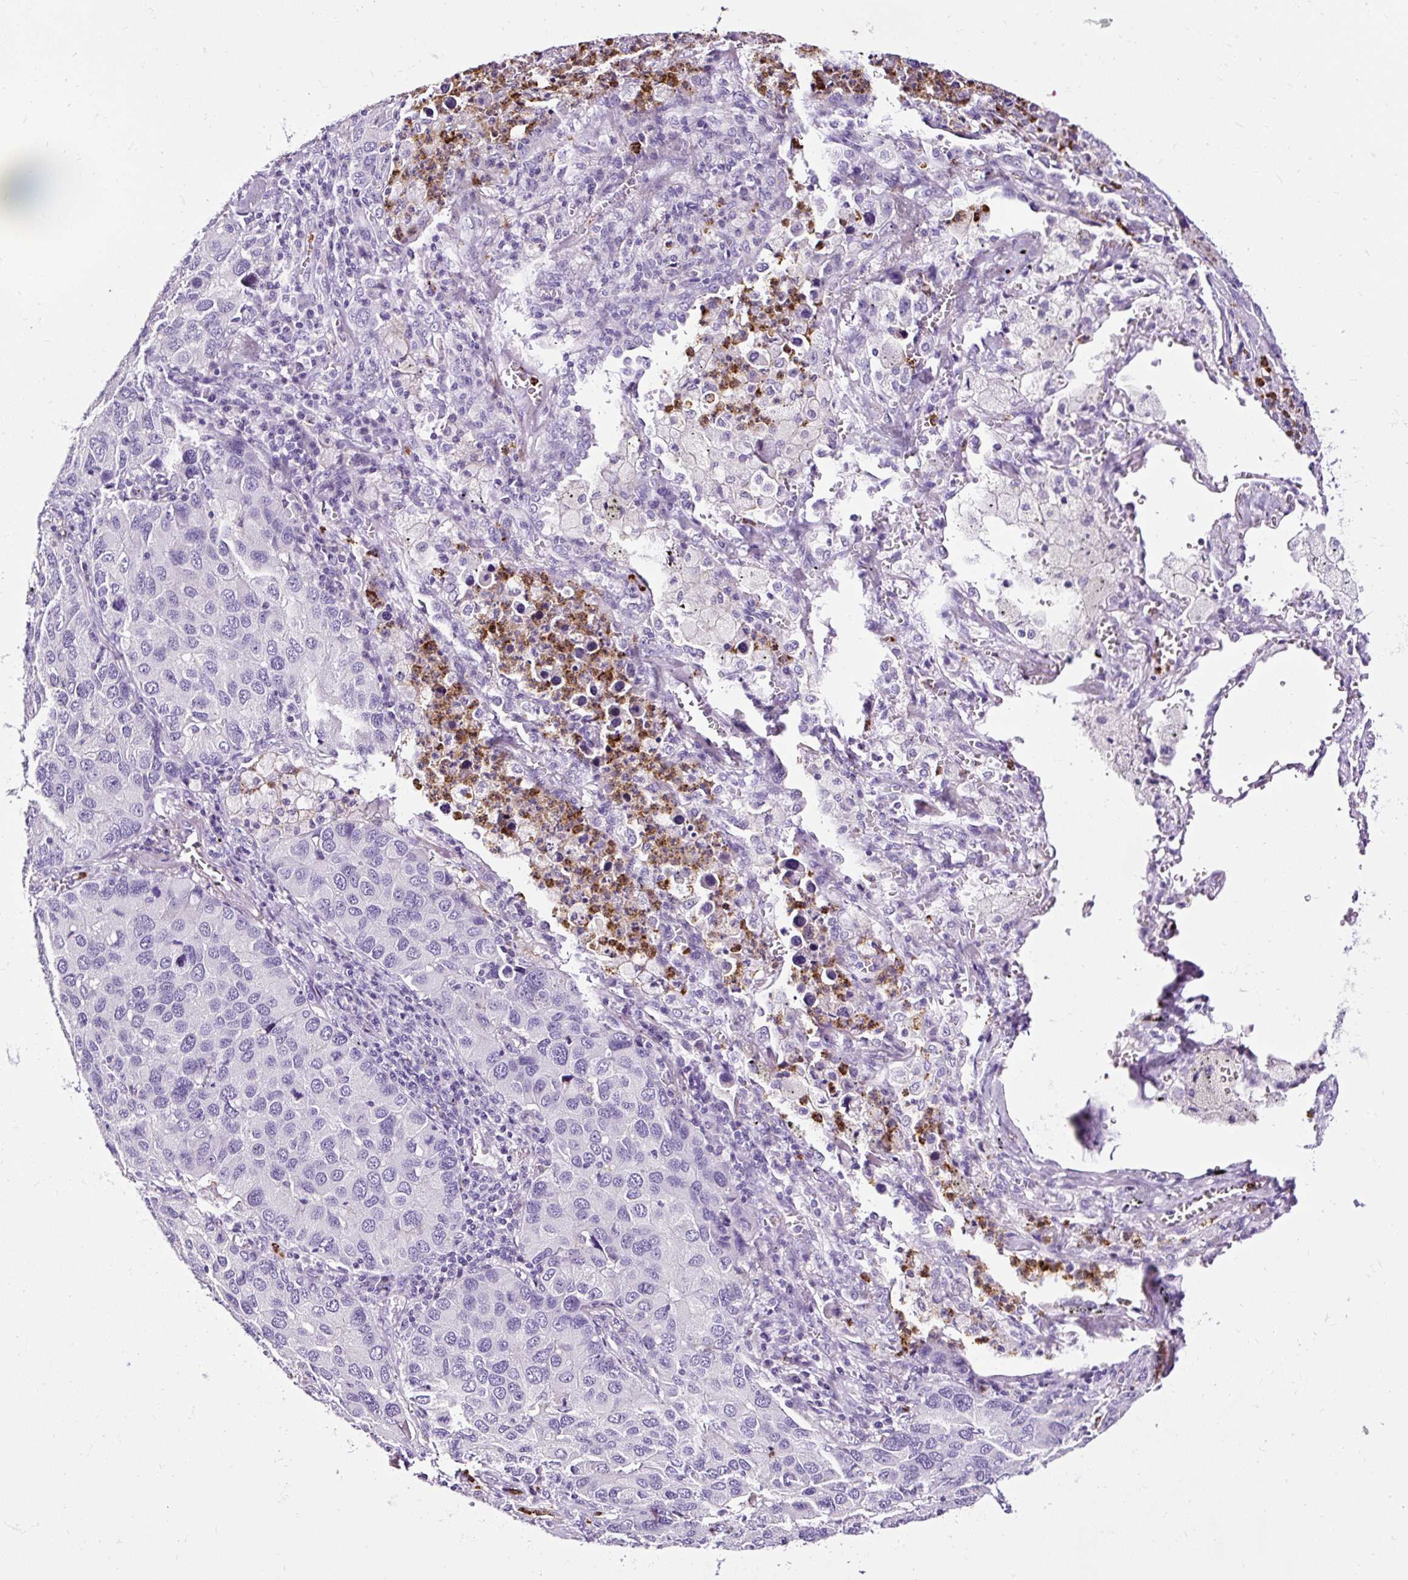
{"staining": {"intensity": "negative", "quantity": "none", "location": "none"}, "tissue": "lung cancer", "cell_type": "Tumor cells", "image_type": "cancer", "snomed": [{"axis": "morphology", "description": "Aneuploidy"}, {"axis": "morphology", "description": "Adenocarcinoma, NOS"}, {"axis": "topography", "description": "Lymph node"}, {"axis": "topography", "description": "Lung"}], "caption": "The image exhibits no staining of tumor cells in lung cancer.", "gene": "SLC7A8", "patient": {"sex": "female", "age": 74}}